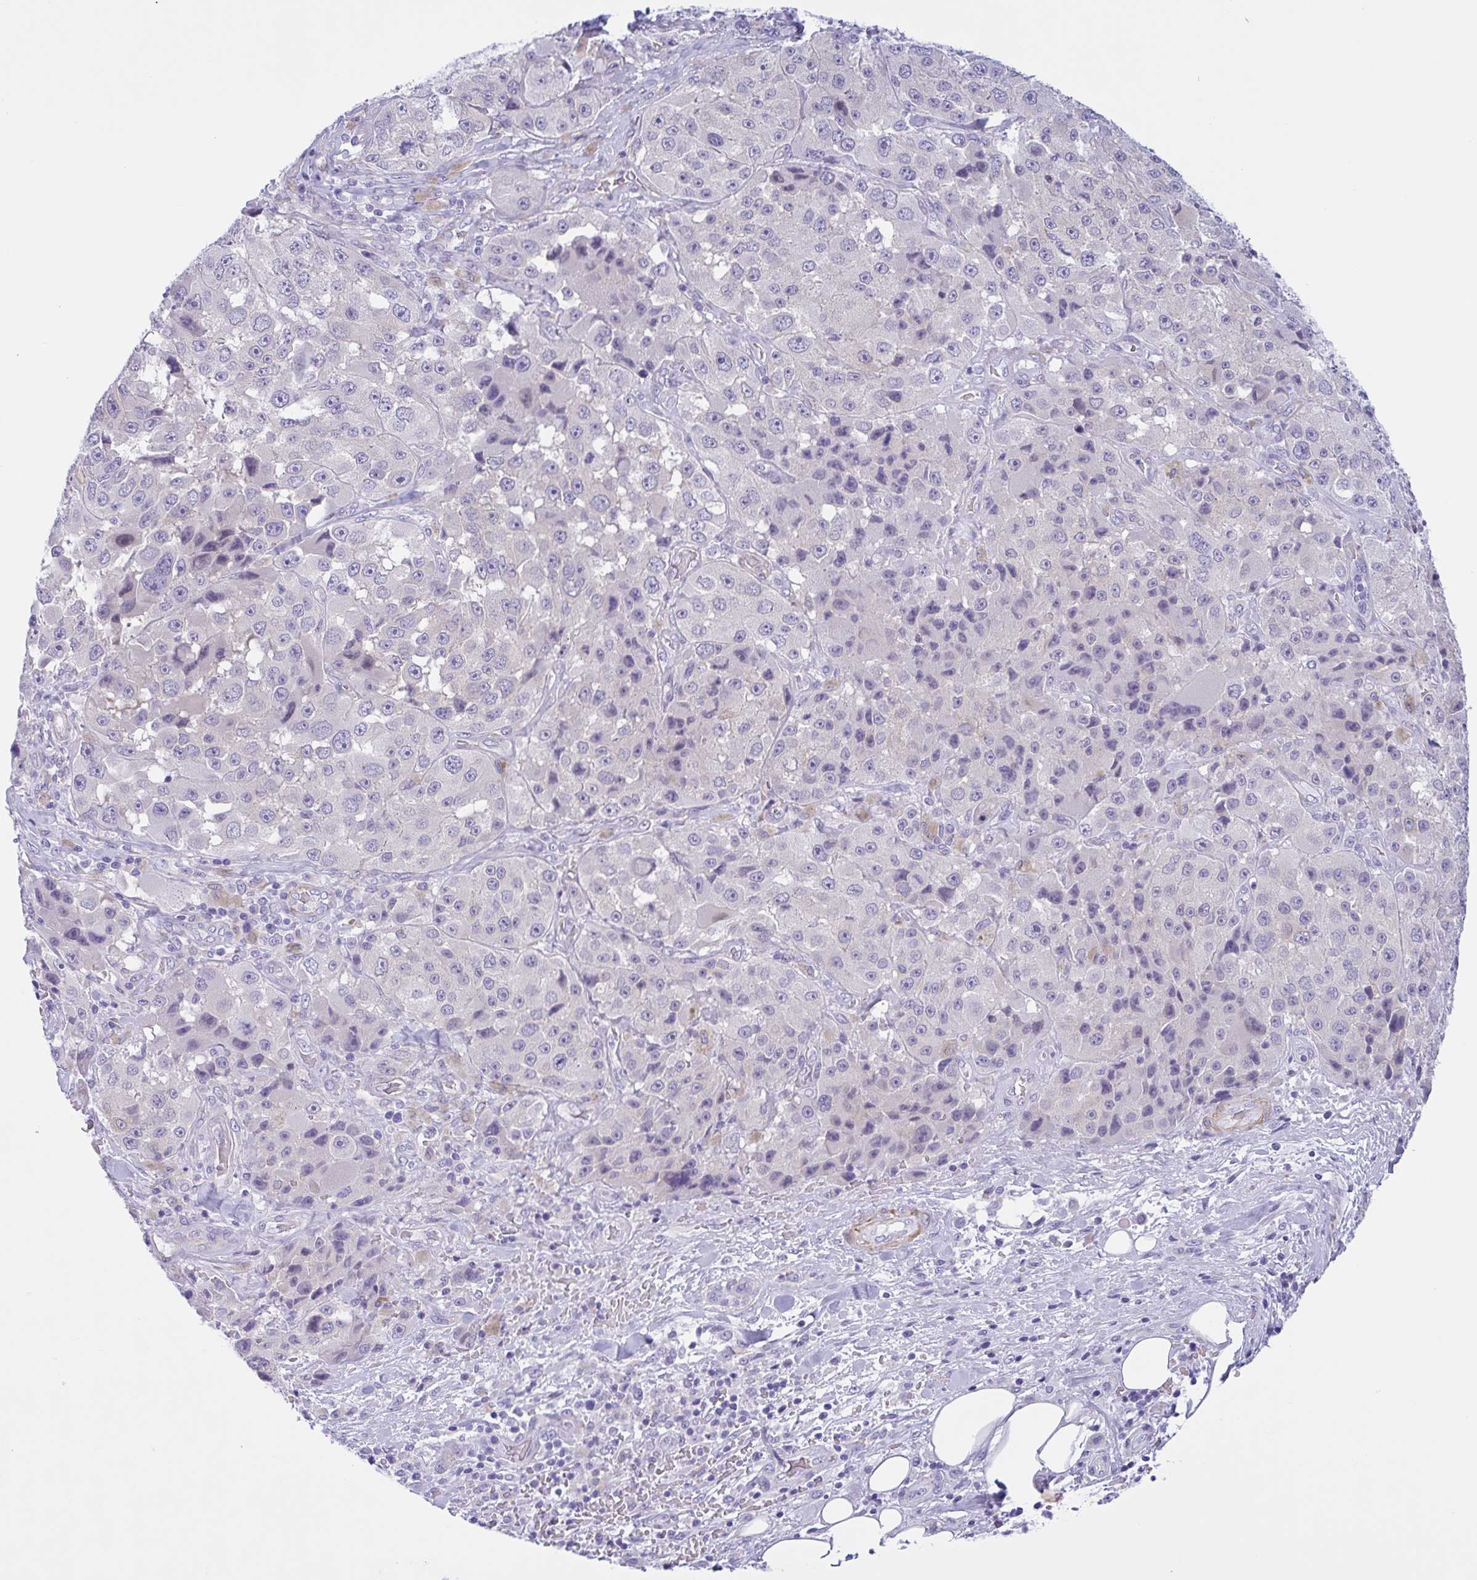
{"staining": {"intensity": "negative", "quantity": "none", "location": "none"}, "tissue": "melanoma", "cell_type": "Tumor cells", "image_type": "cancer", "snomed": [{"axis": "morphology", "description": "Malignant melanoma, Metastatic site"}, {"axis": "topography", "description": "Lymph node"}], "caption": "IHC histopathology image of human malignant melanoma (metastatic site) stained for a protein (brown), which shows no staining in tumor cells.", "gene": "AHCYL2", "patient": {"sex": "male", "age": 62}}